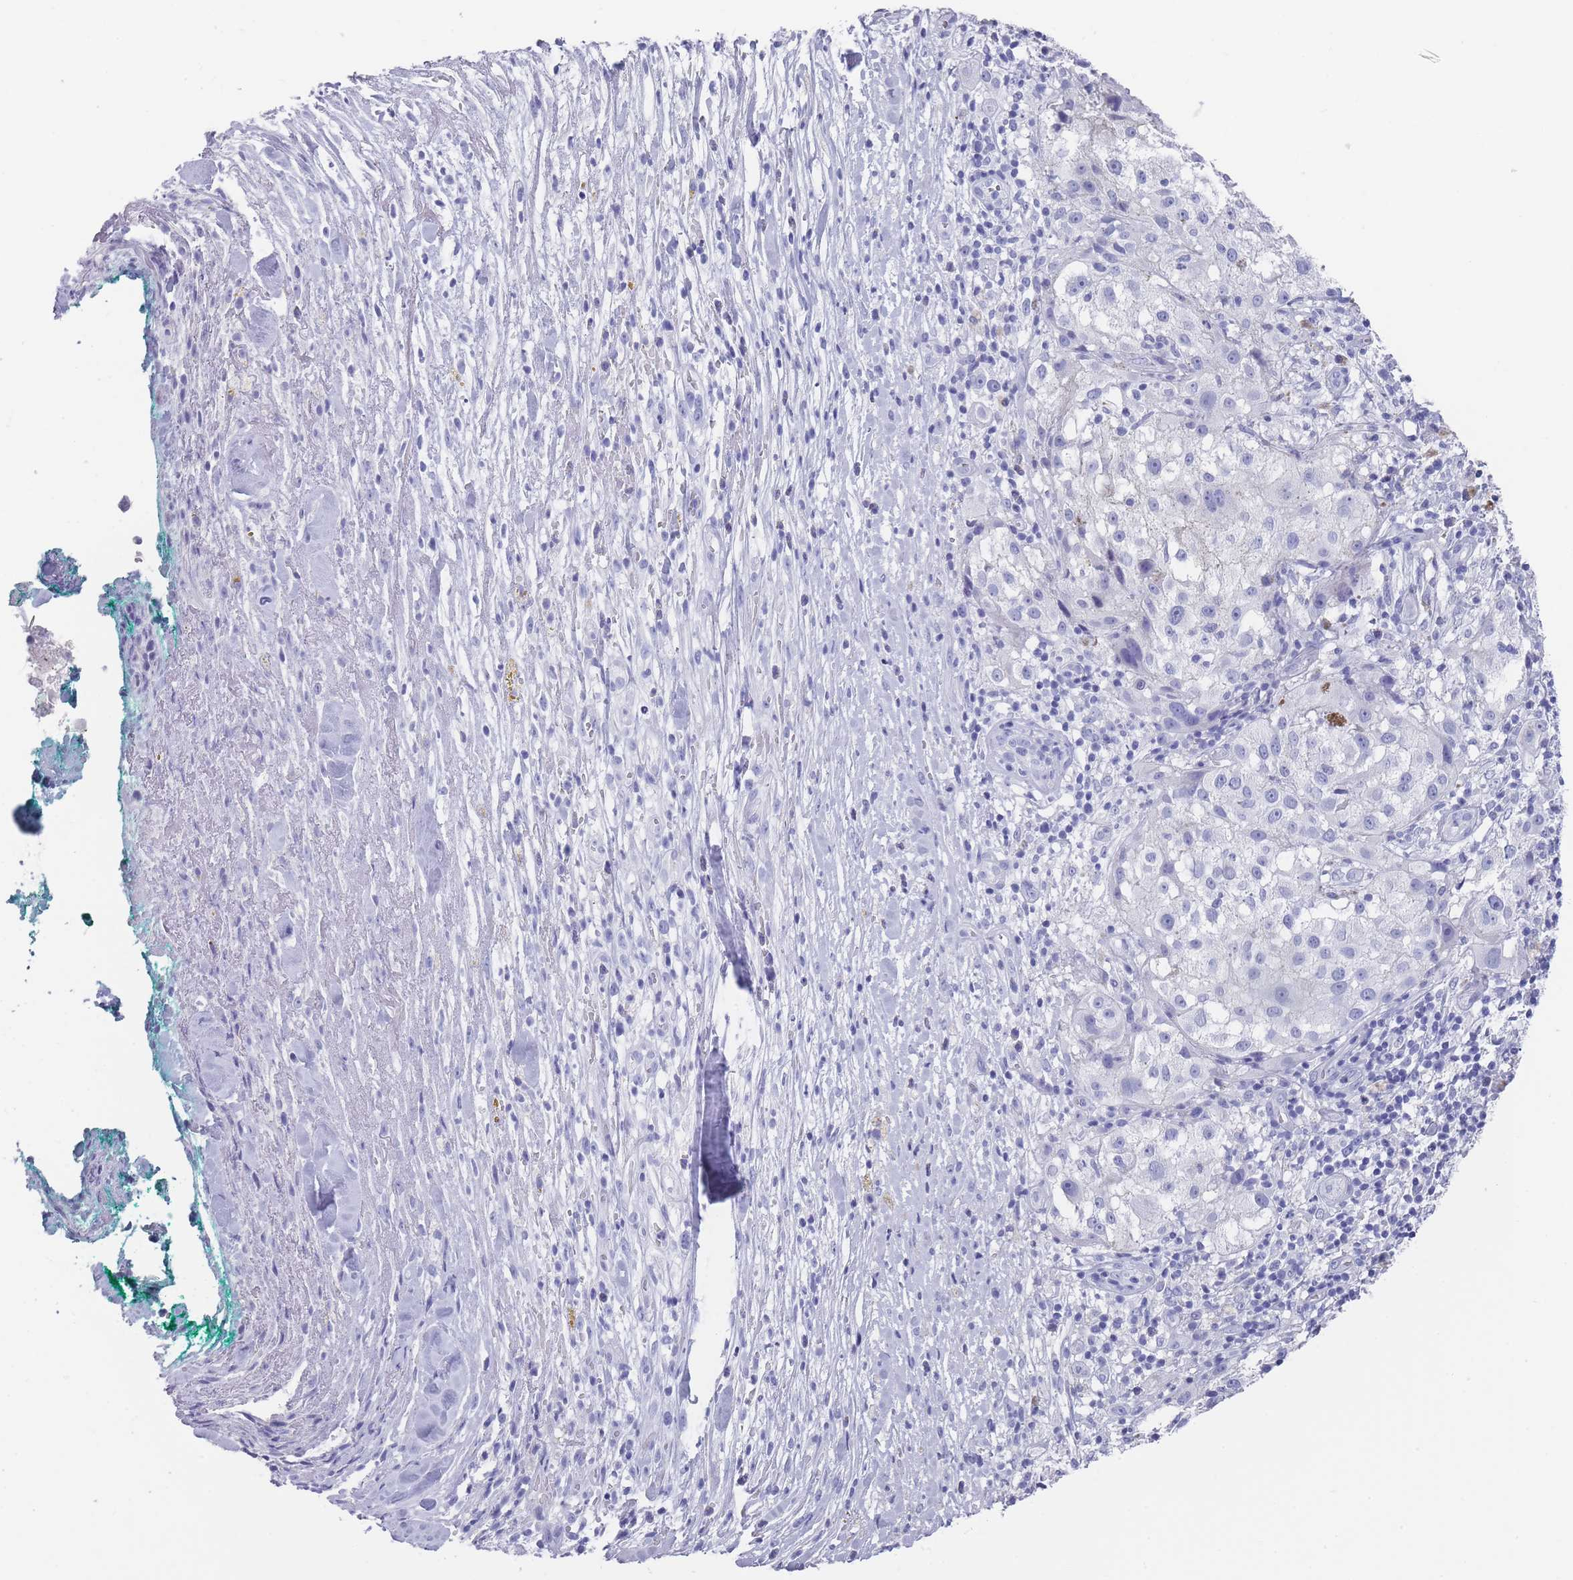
{"staining": {"intensity": "negative", "quantity": "none", "location": "none"}, "tissue": "melanoma", "cell_type": "Tumor cells", "image_type": "cancer", "snomed": [{"axis": "morphology", "description": "Normal morphology"}, {"axis": "morphology", "description": "Malignant melanoma, NOS"}, {"axis": "topography", "description": "Skin"}], "caption": "High power microscopy micrograph of an IHC photomicrograph of malignant melanoma, revealing no significant staining in tumor cells.", "gene": "RAB2B", "patient": {"sex": "female", "age": 72}}